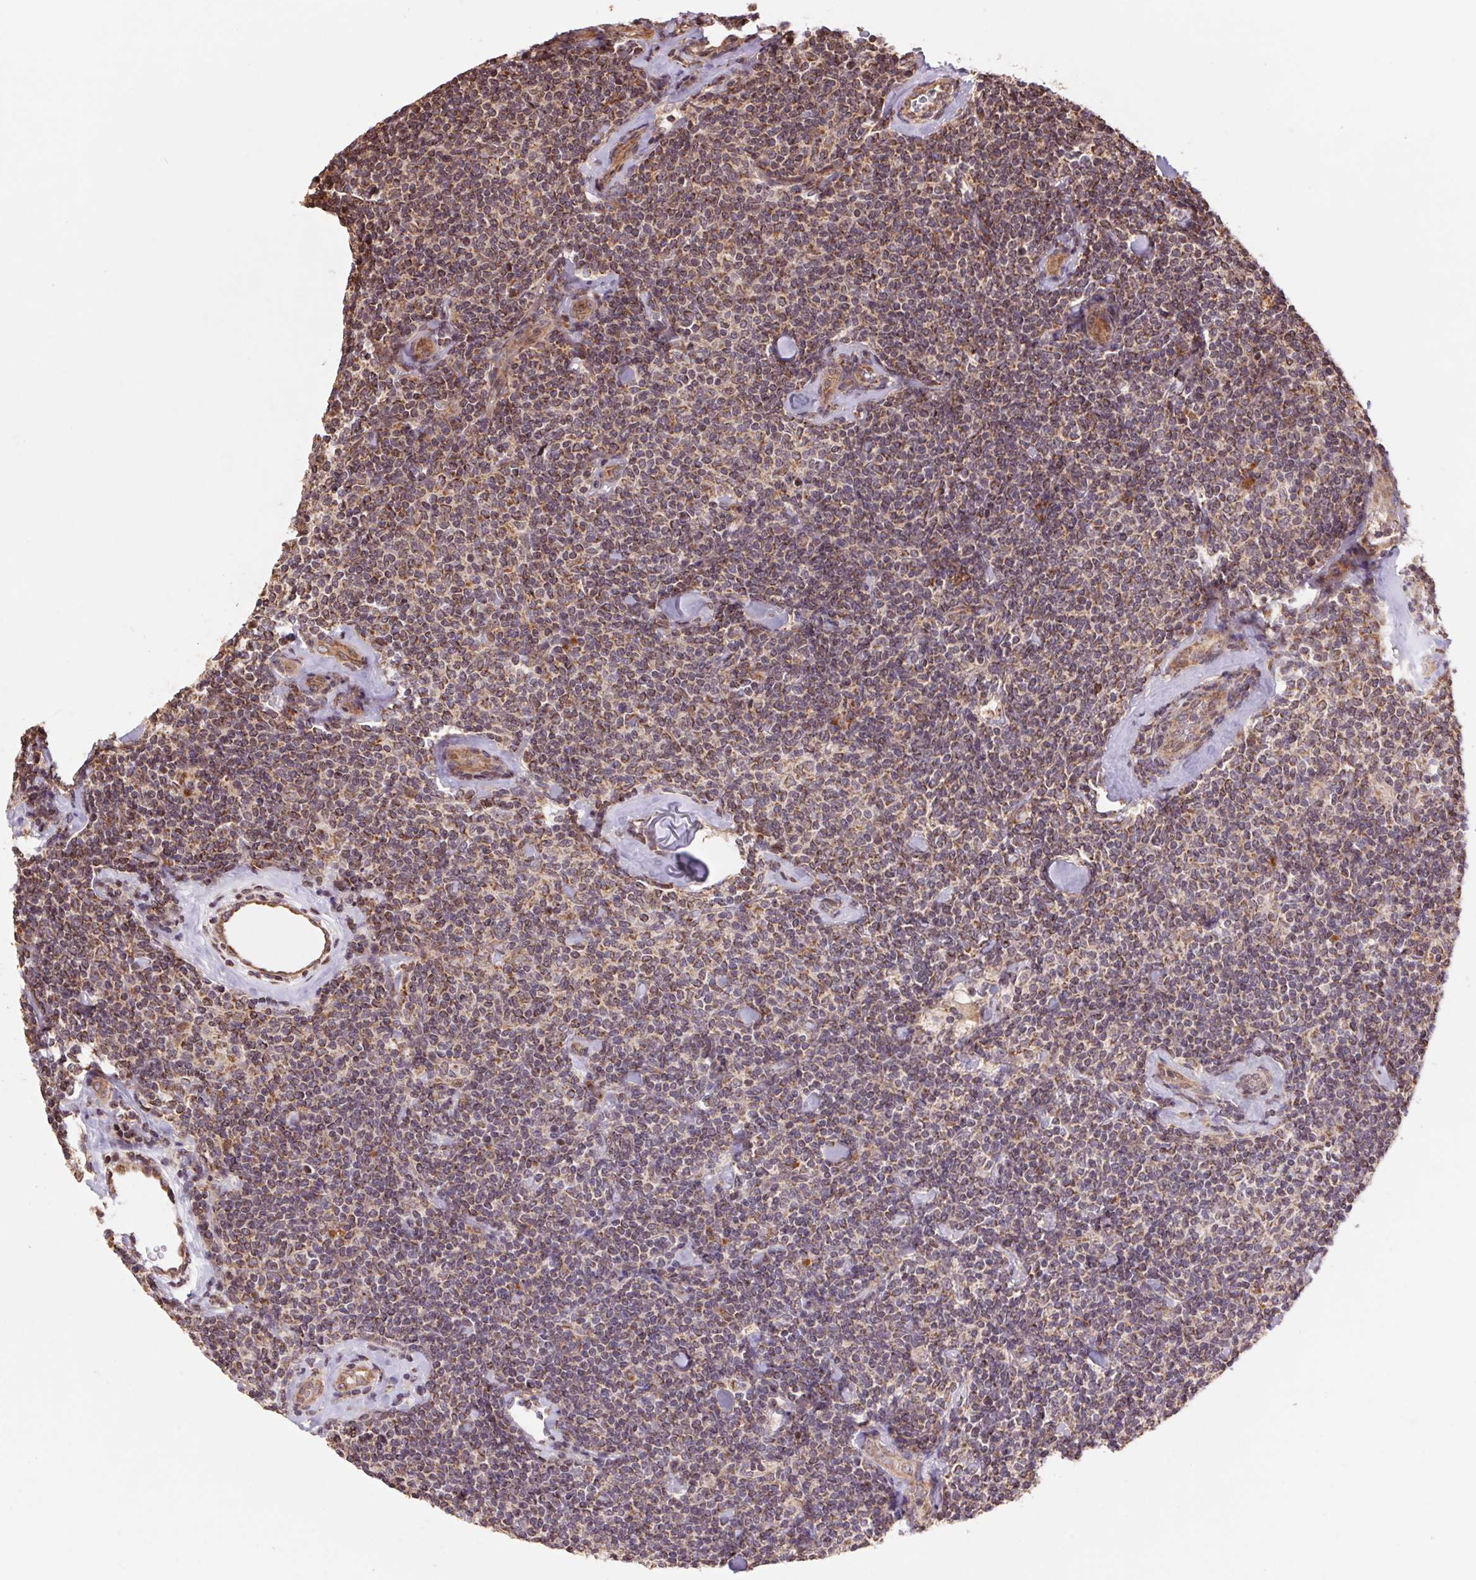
{"staining": {"intensity": "weak", "quantity": "25%-75%", "location": "cytoplasmic/membranous"}, "tissue": "lymphoma", "cell_type": "Tumor cells", "image_type": "cancer", "snomed": [{"axis": "morphology", "description": "Malignant lymphoma, non-Hodgkin's type, Low grade"}, {"axis": "topography", "description": "Lymph node"}], "caption": "Immunohistochemistry (IHC) (DAB (3,3'-diaminobenzidine)) staining of malignant lymphoma, non-Hodgkin's type (low-grade) demonstrates weak cytoplasmic/membranous protein positivity in about 25%-75% of tumor cells.", "gene": "PDHA1", "patient": {"sex": "female", "age": 56}}